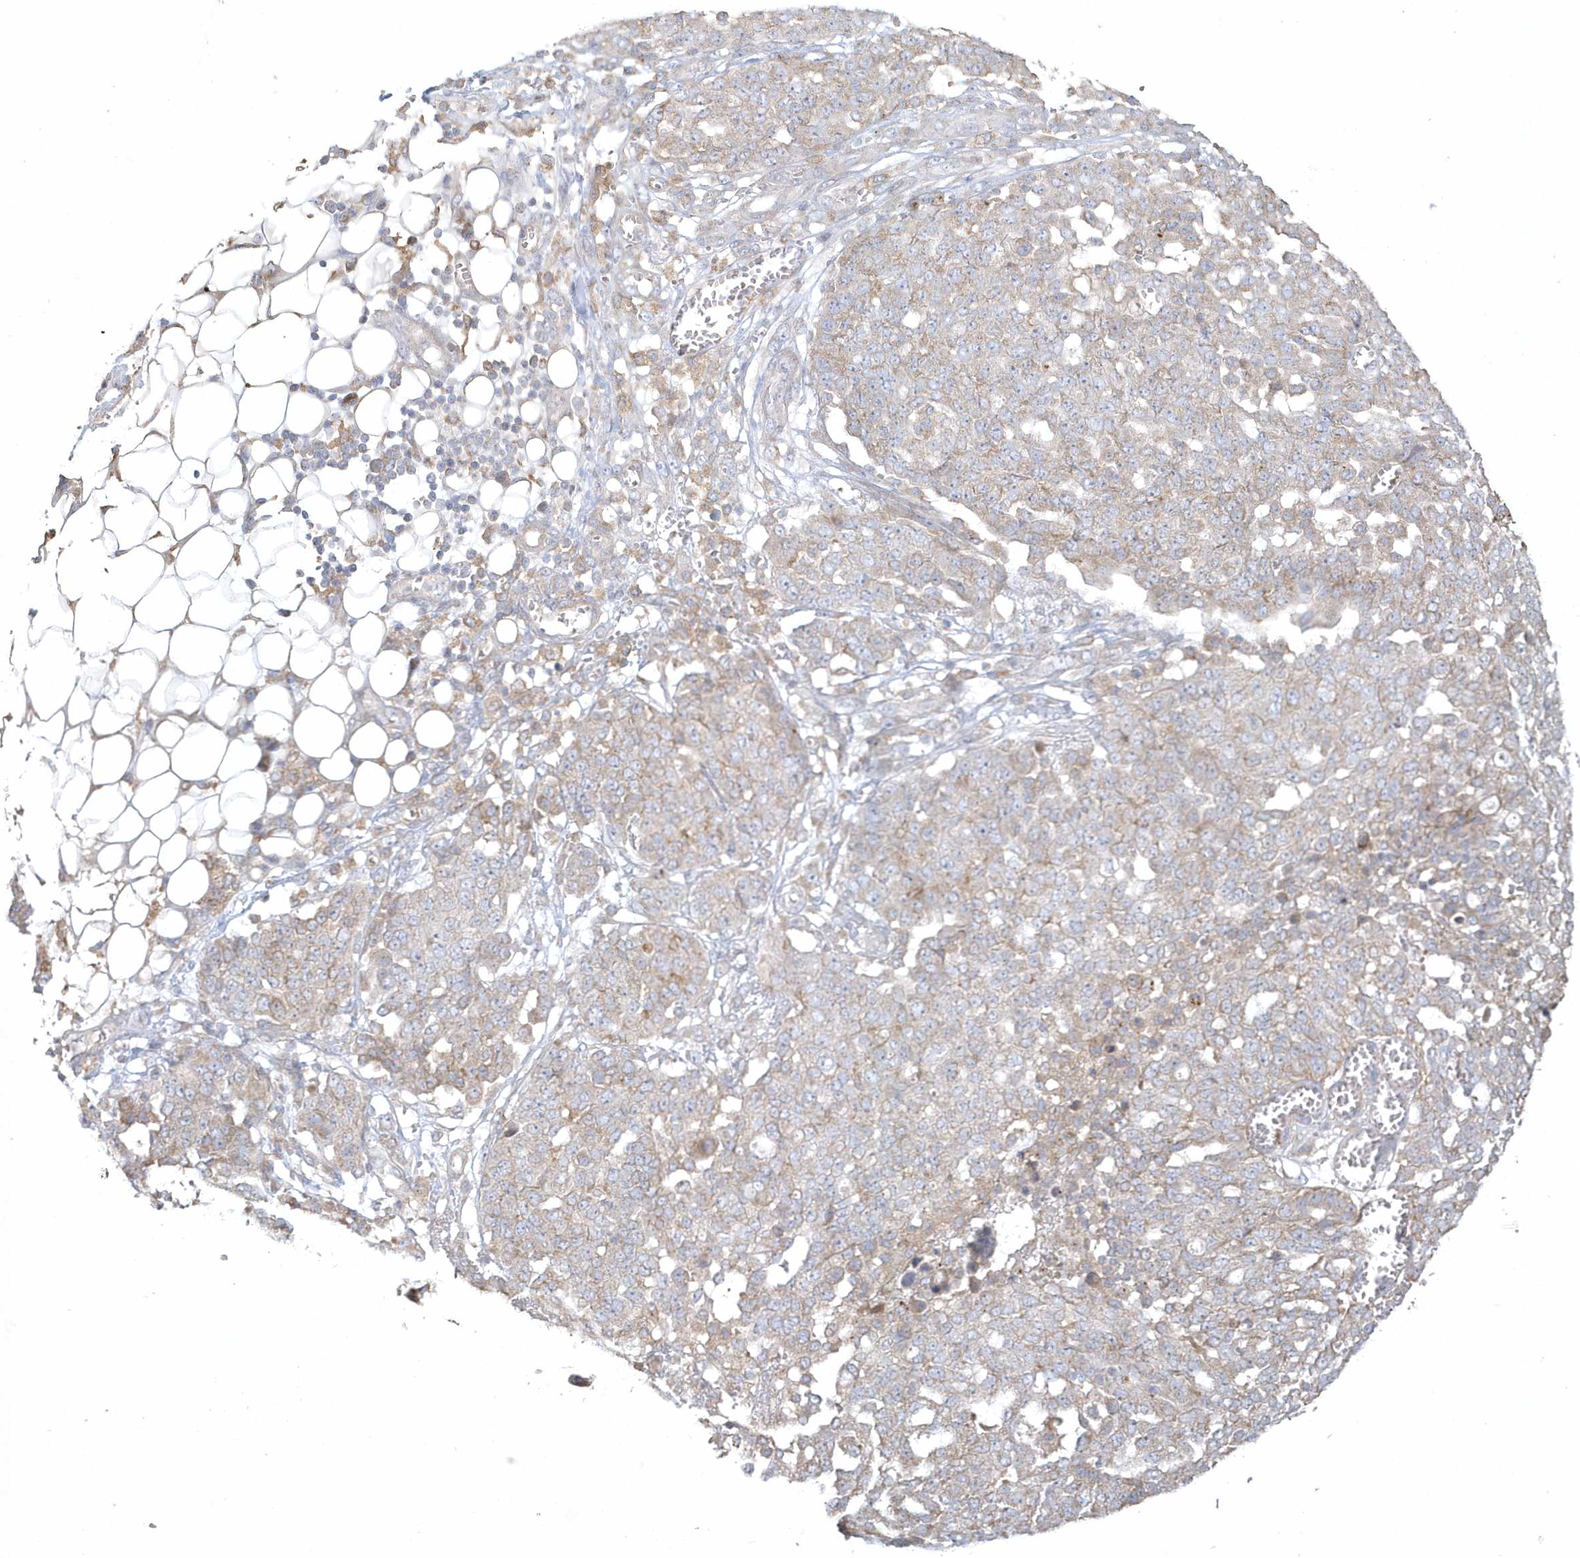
{"staining": {"intensity": "weak", "quantity": "<25%", "location": "cytoplasmic/membranous"}, "tissue": "ovarian cancer", "cell_type": "Tumor cells", "image_type": "cancer", "snomed": [{"axis": "morphology", "description": "Cystadenocarcinoma, serous, NOS"}, {"axis": "topography", "description": "Soft tissue"}, {"axis": "topography", "description": "Ovary"}], "caption": "Ovarian cancer (serous cystadenocarcinoma) was stained to show a protein in brown. There is no significant expression in tumor cells.", "gene": "BLTP3A", "patient": {"sex": "female", "age": 57}}